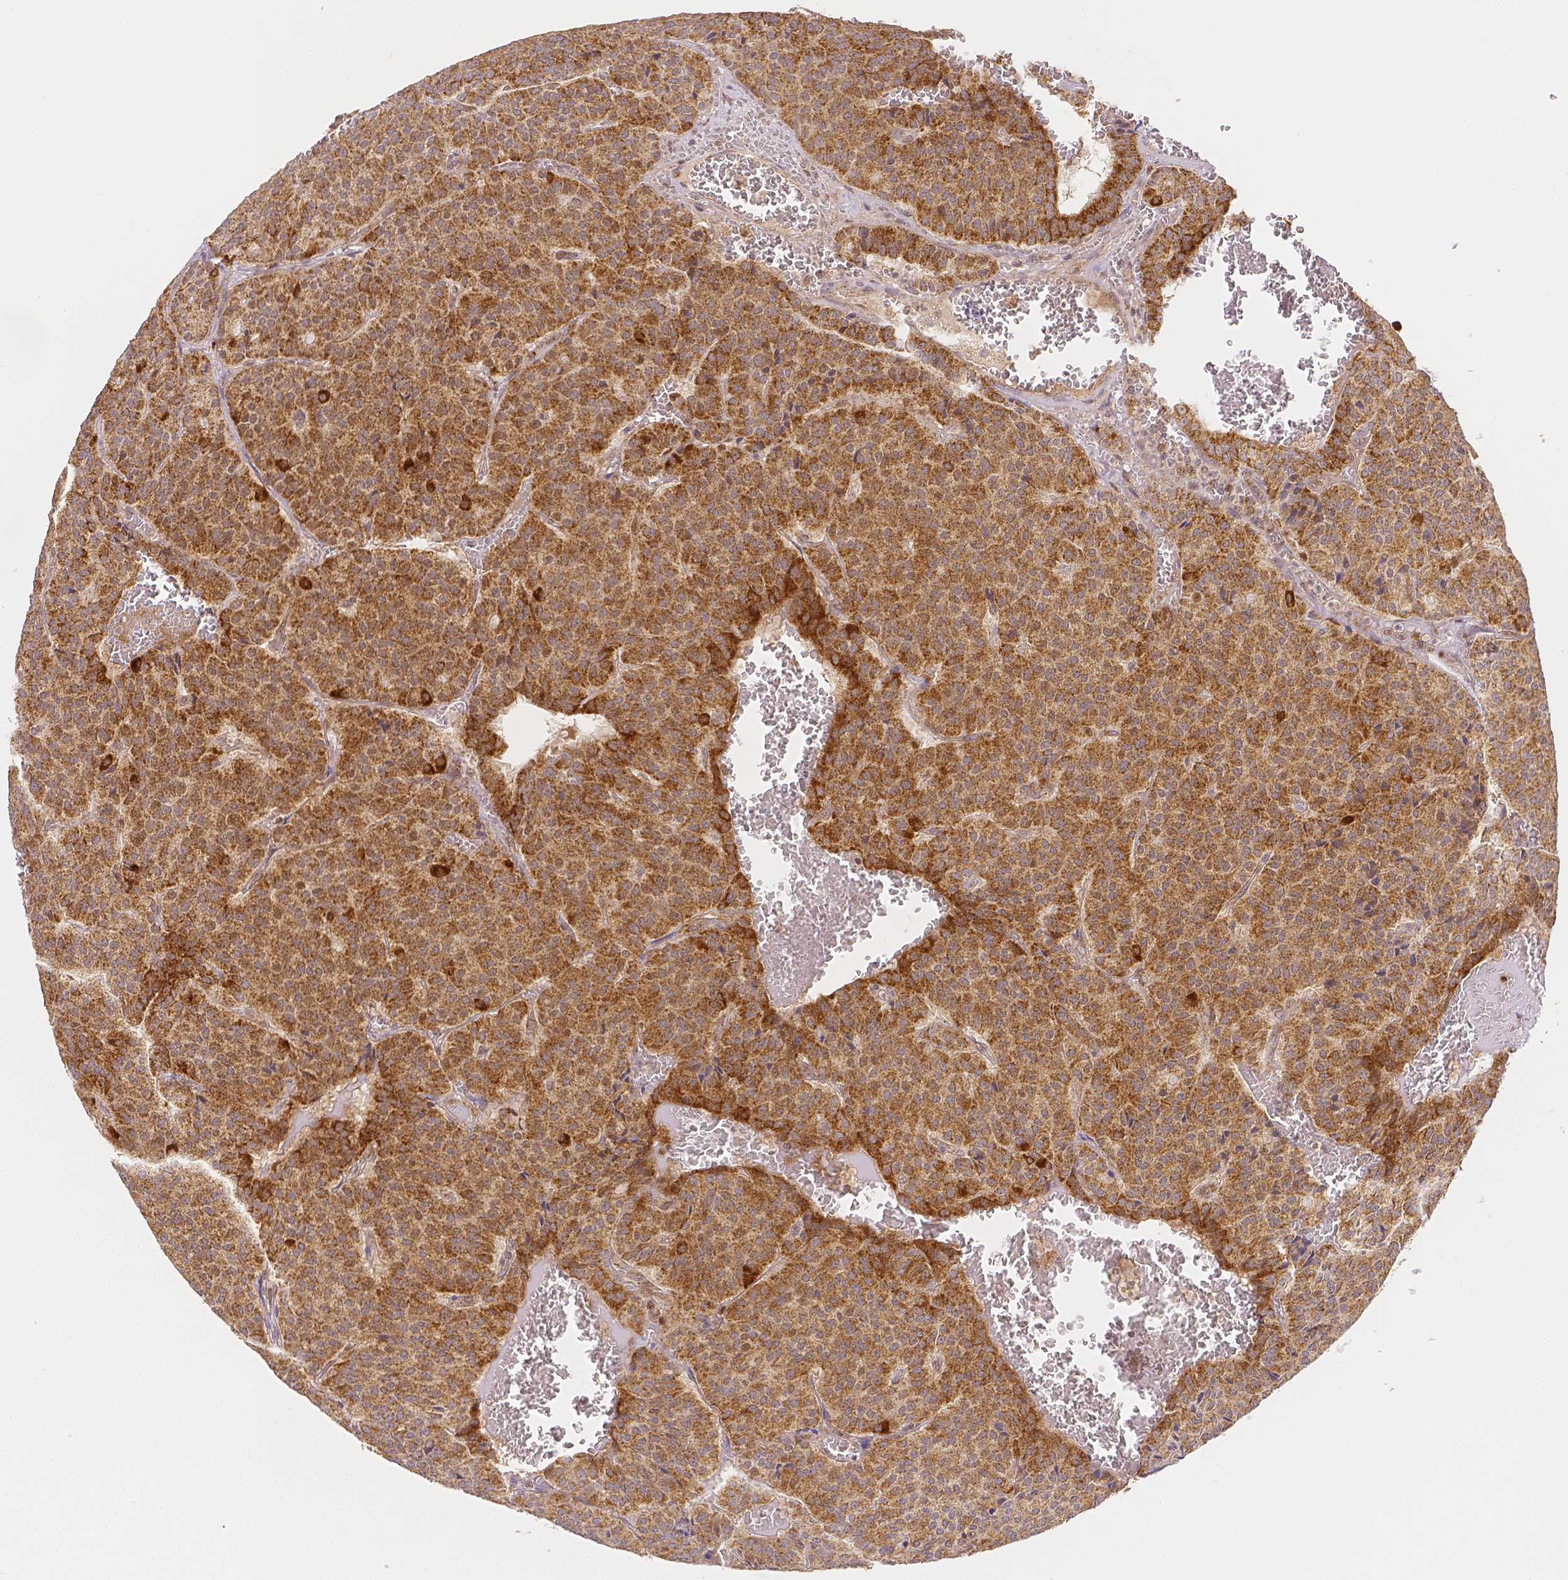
{"staining": {"intensity": "strong", "quantity": ">75%", "location": "cytoplasmic/membranous"}, "tissue": "carcinoid", "cell_type": "Tumor cells", "image_type": "cancer", "snomed": [{"axis": "morphology", "description": "Carcinoid, malignant, NOS"}, {"axis": "topography", "description": "Lung"}], "caption": "Tumor cells display high levels of strong cytoplasmic/membranous staining in about >75% of cells in human carcinoid.", "gene": "RHOT1", "patient": {"sex": "male", "age": 70}}